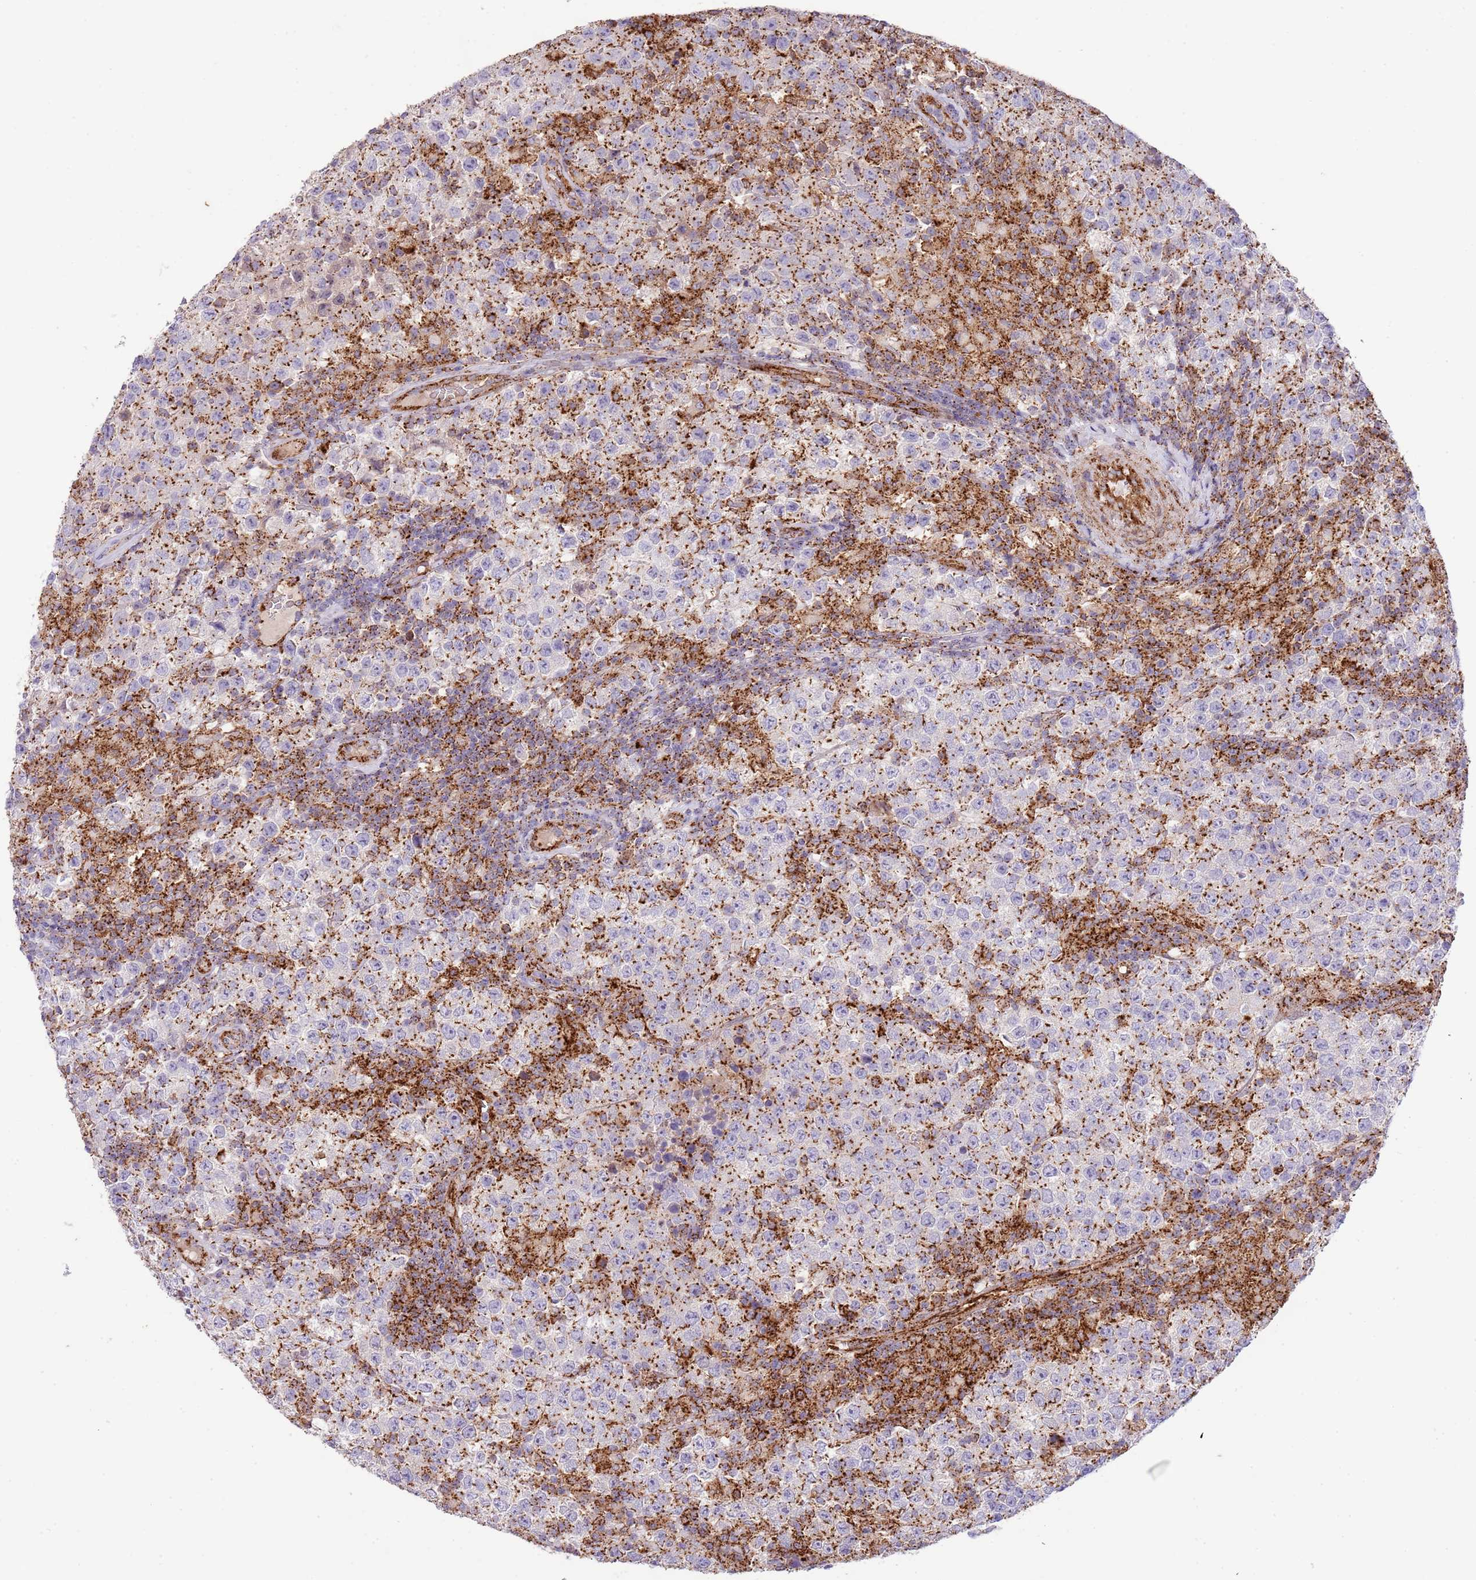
{"staining": {"intensity": "moderate", "quantity": ">75%", "location": "cytoplasmic/membranous"}, "tissue": "testis cancer", "cell_type": "Tumor cells", "image_type": "cancer", "snomed": [{"axis": "morphology", "description": "Seminoma, NOS"}, {"axis": "morphology", "description": "Carcinoma, Embryonal, NOS"}, {"axis": "topography", "description": "Testis"}], "caption": "The histopathology image demonstrates immunohistochemical staining of embryonal carcinoma (testis). There is moderate cytoplasmic/membranous expression is seen in approximately >75% of tumor cells.", "gene": "ABHD17A", "patient": {"sex": "male", "age": 41}}